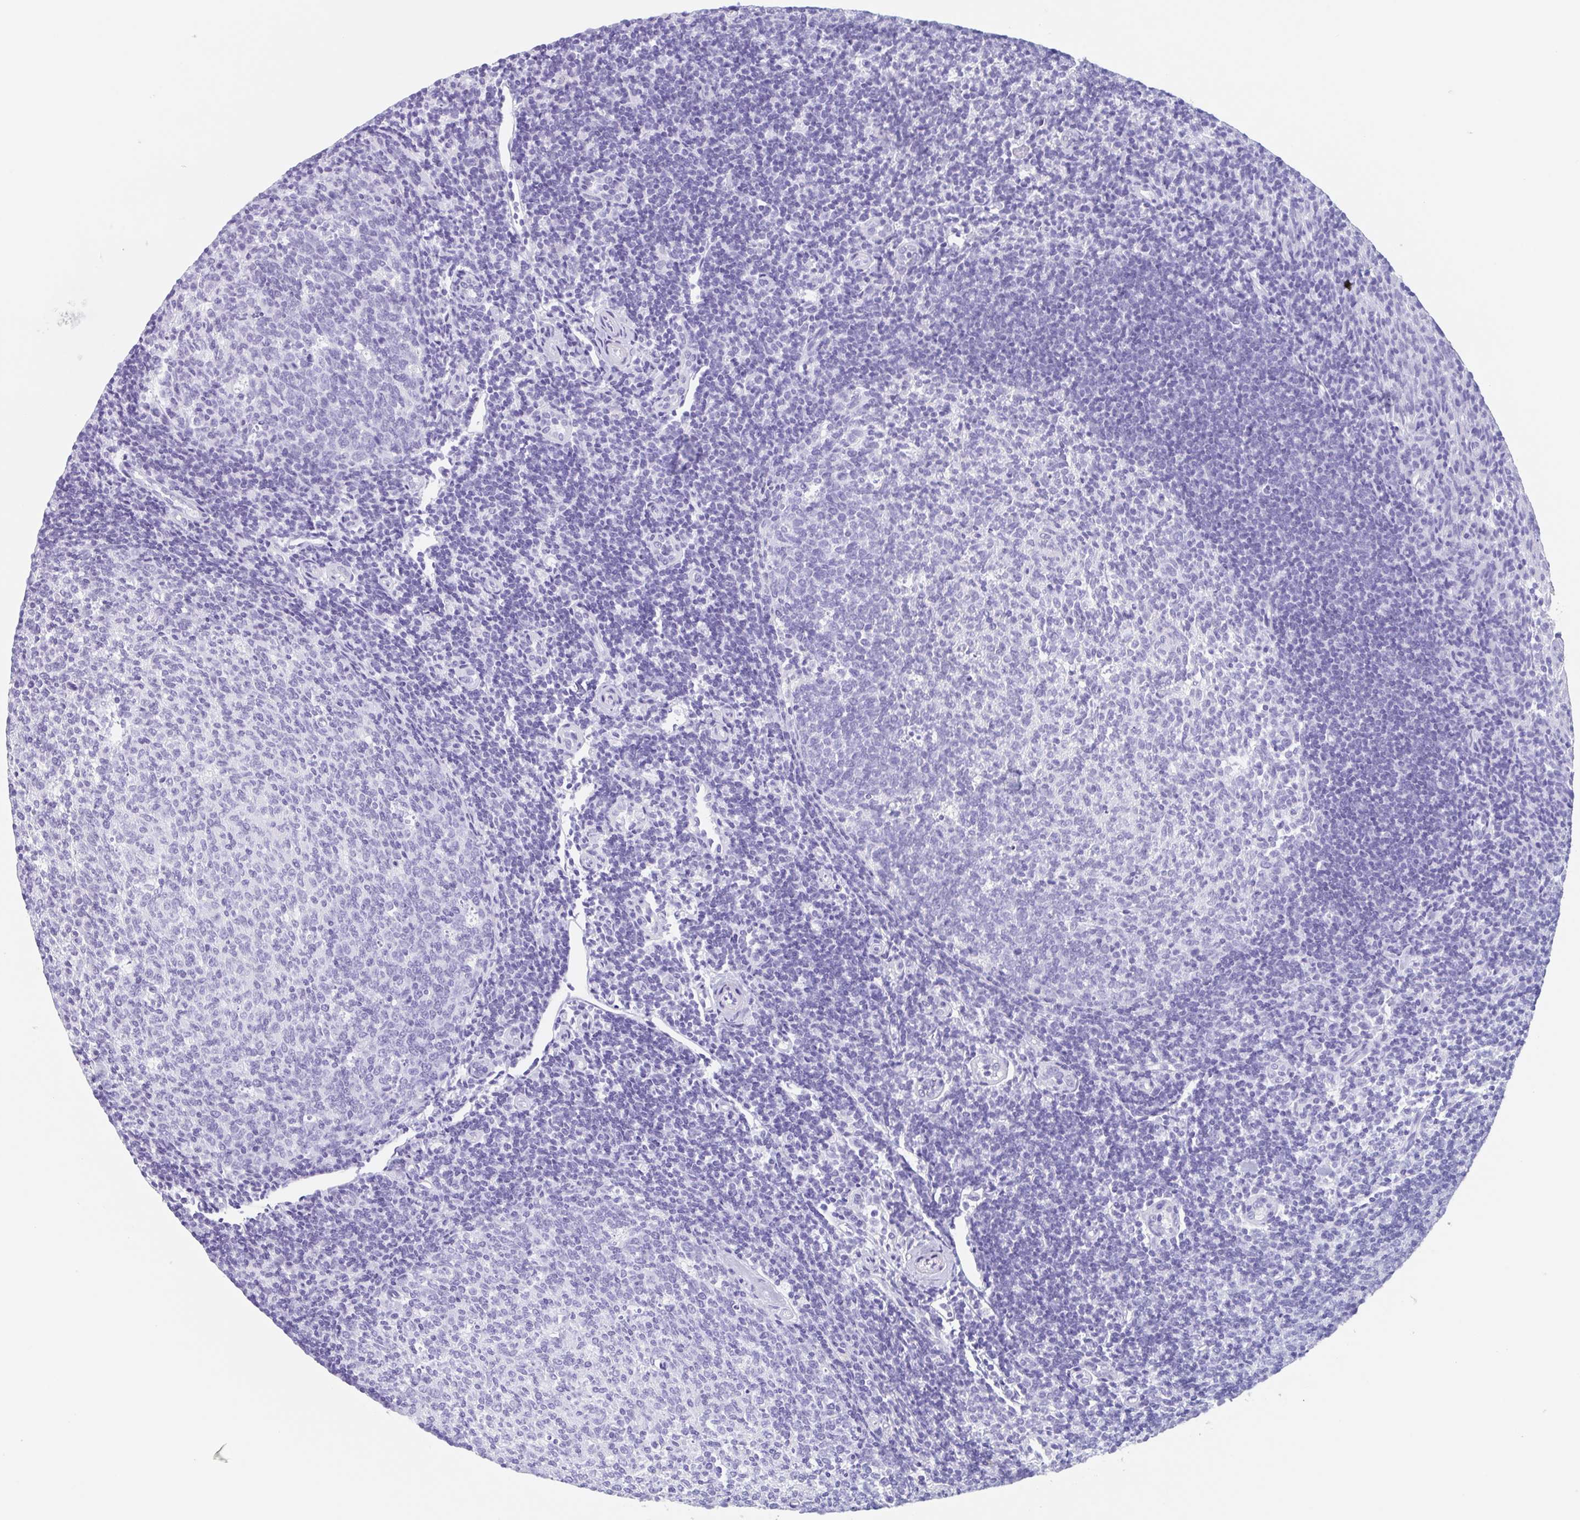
{"staining": {"intensity": "negative", "quantity": "none", "location": "none"}, "tissue": "tonsil", "cell_type": "Germinal center cells", "image_type": "normal", "snomed": [{"axis": "morphology", "description": "Normal tissue, NOS"}, {"axis": "topography", "description": "Tonsil"}], "caption": "Immunohistochemistry of unremarkable tonsil shows no expression in germinal center cells.", "gene": "TAS2R41", "patient": {"sex": "female", "age": 10}}